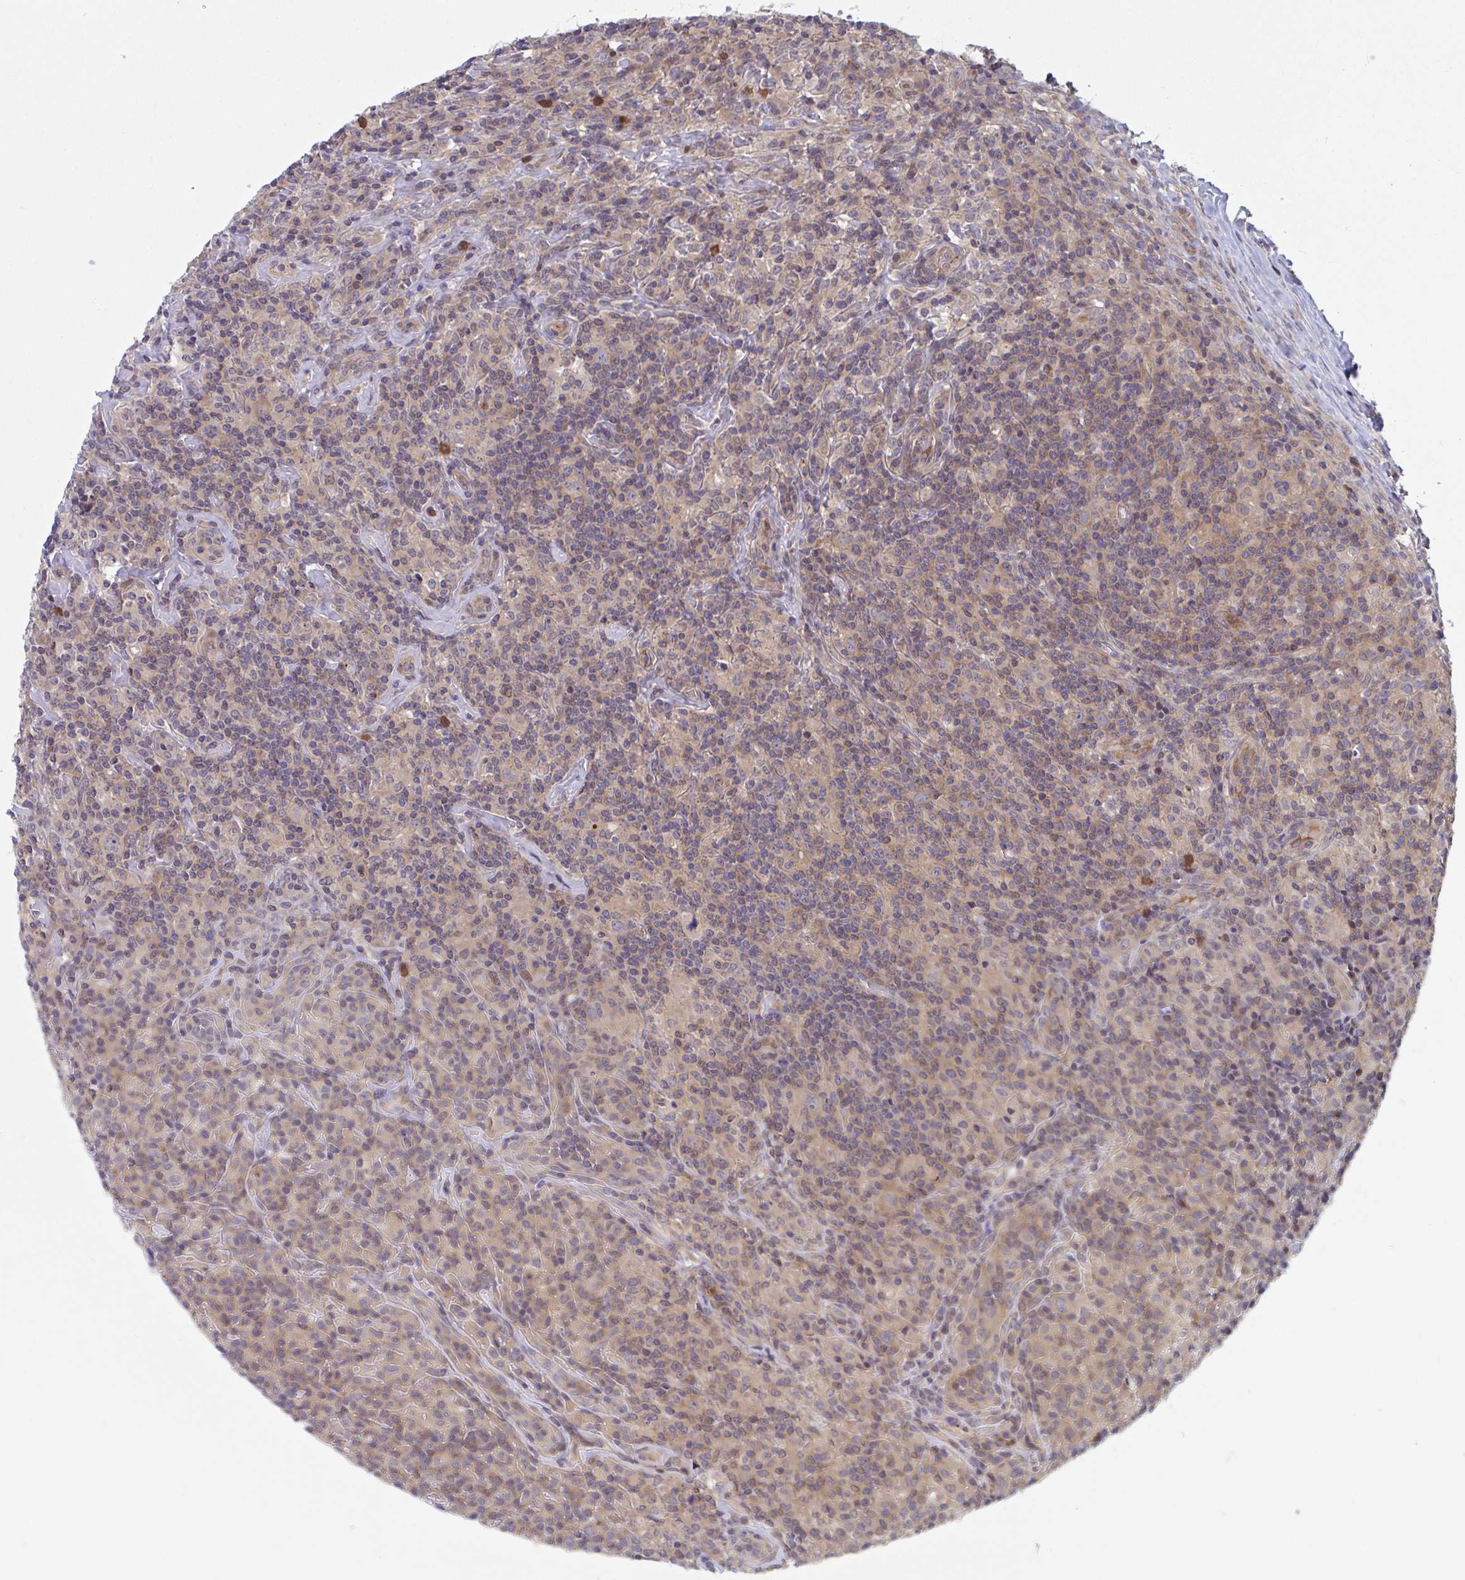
{"staining": {"intensity": "weak", "quantity": "<25%", "location": "cytoplasmic/membranous"}, "tissue": "lymphoma", "cell_type": "Tumor cells", "image_type": "cancer", "snomed": [{"axis": "morphology", "description": "Hodgkin's disease, NOS"}, {"axis": "morphology", "description": "Hodgkin's lymphoma, nodular sclerosis"}, {"axis": "topography", "description": "Lymph node"}], "caption": "This is an IHC photomicrograph of human lymphoma. There is no expression in tumor cells.", "gene": "LMNTD2", "patient": {"sex": "female", "age": 10}}